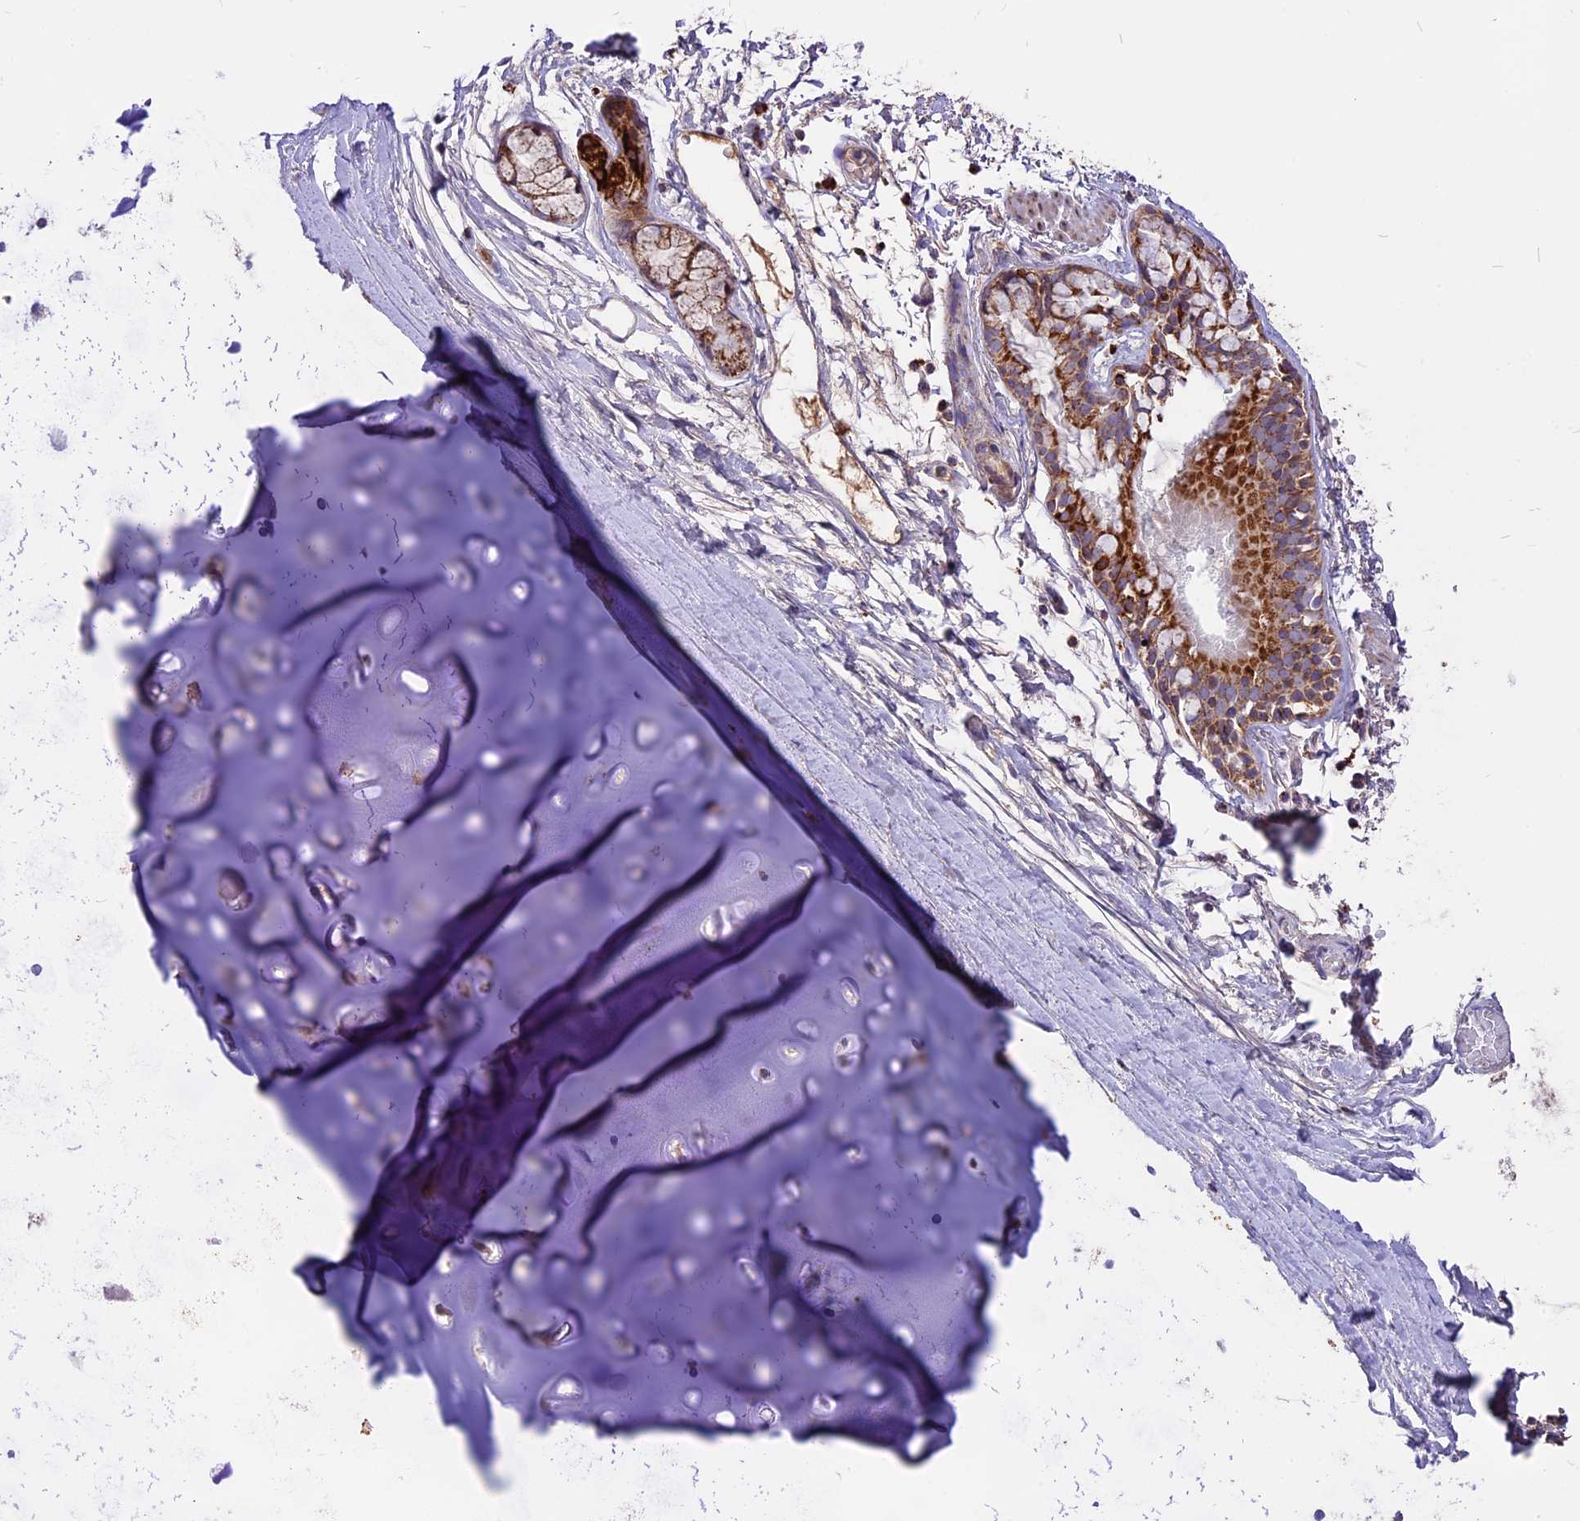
{"staining": {"intensity": "negative", "quantity": "none", "location": "none"}, "tissue": "adipose tissue", "cell_type": "Adipocytes", "image_type": "normal", "snomed": [{"axis": "morphology", "description": "Normal tissue, NOS"}, {"axis": "topography", "description": "Lymph node"}, {"axis": "topography", "description": "Bronchus"}], "caption": "The micrograph reveals no staining of adipocytes in benign adipose tissue.", "gene": "COX17", "patient": {"sex": "male", "age": 63}}